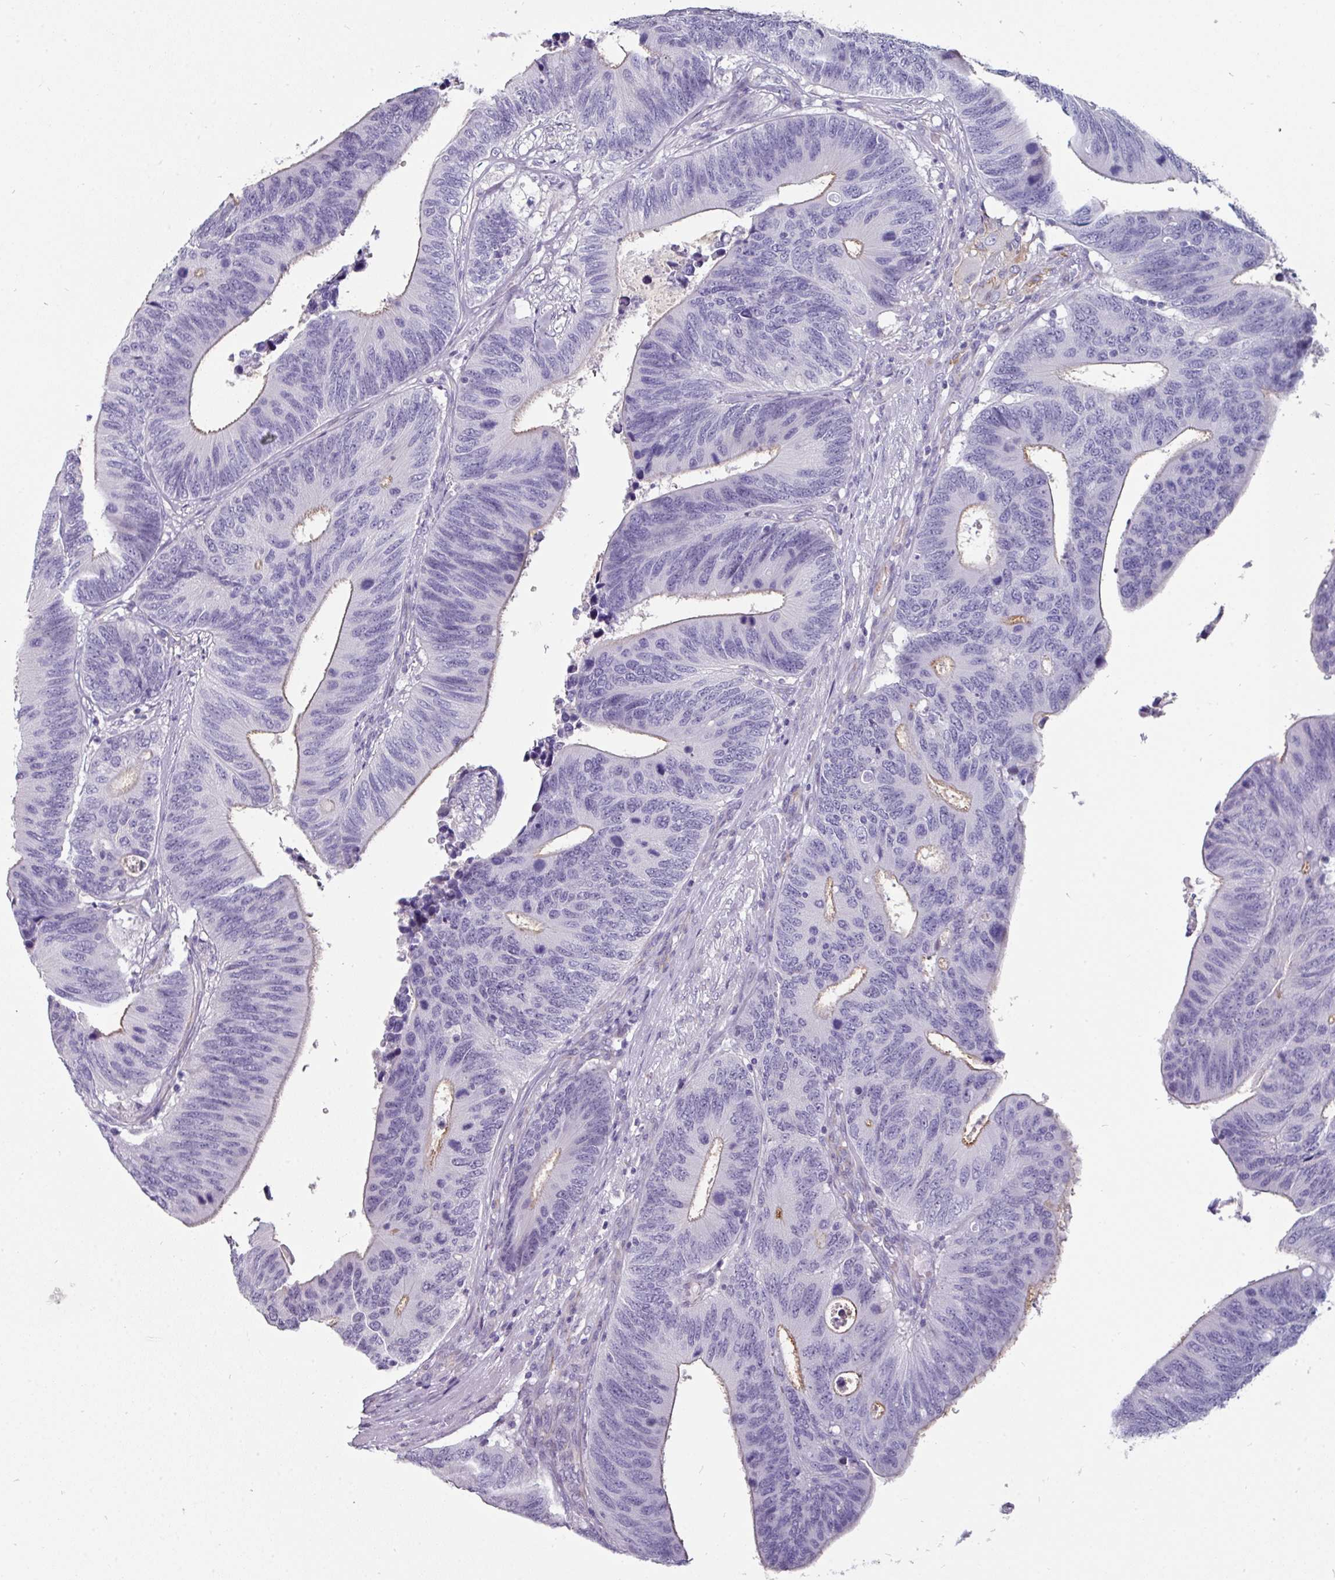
{"staining": {"intensity": "weak", "quantity": "<25%", "location": "cytoplasmic/membranous"}, "tissue": "colorectal cancer", "cell_type": "Tumor cells", "image_type": "cancer", "snomed": [{"axis": "morphology", "description": "Adenocarcinoma, NOS"}, {"axis": "topography", "description": "Colon"}], "caption": "Histopathology image shows no protein staining in tumor cells of colorectal cancer tissue. (Stains: DAB immunohistochemistry (IHC) with hematoxylin counter stain, Microscopy: brightfield microscopy at high magnification).", "gene": "EYA3", "patient": {"sex": "male", "age": 87}}